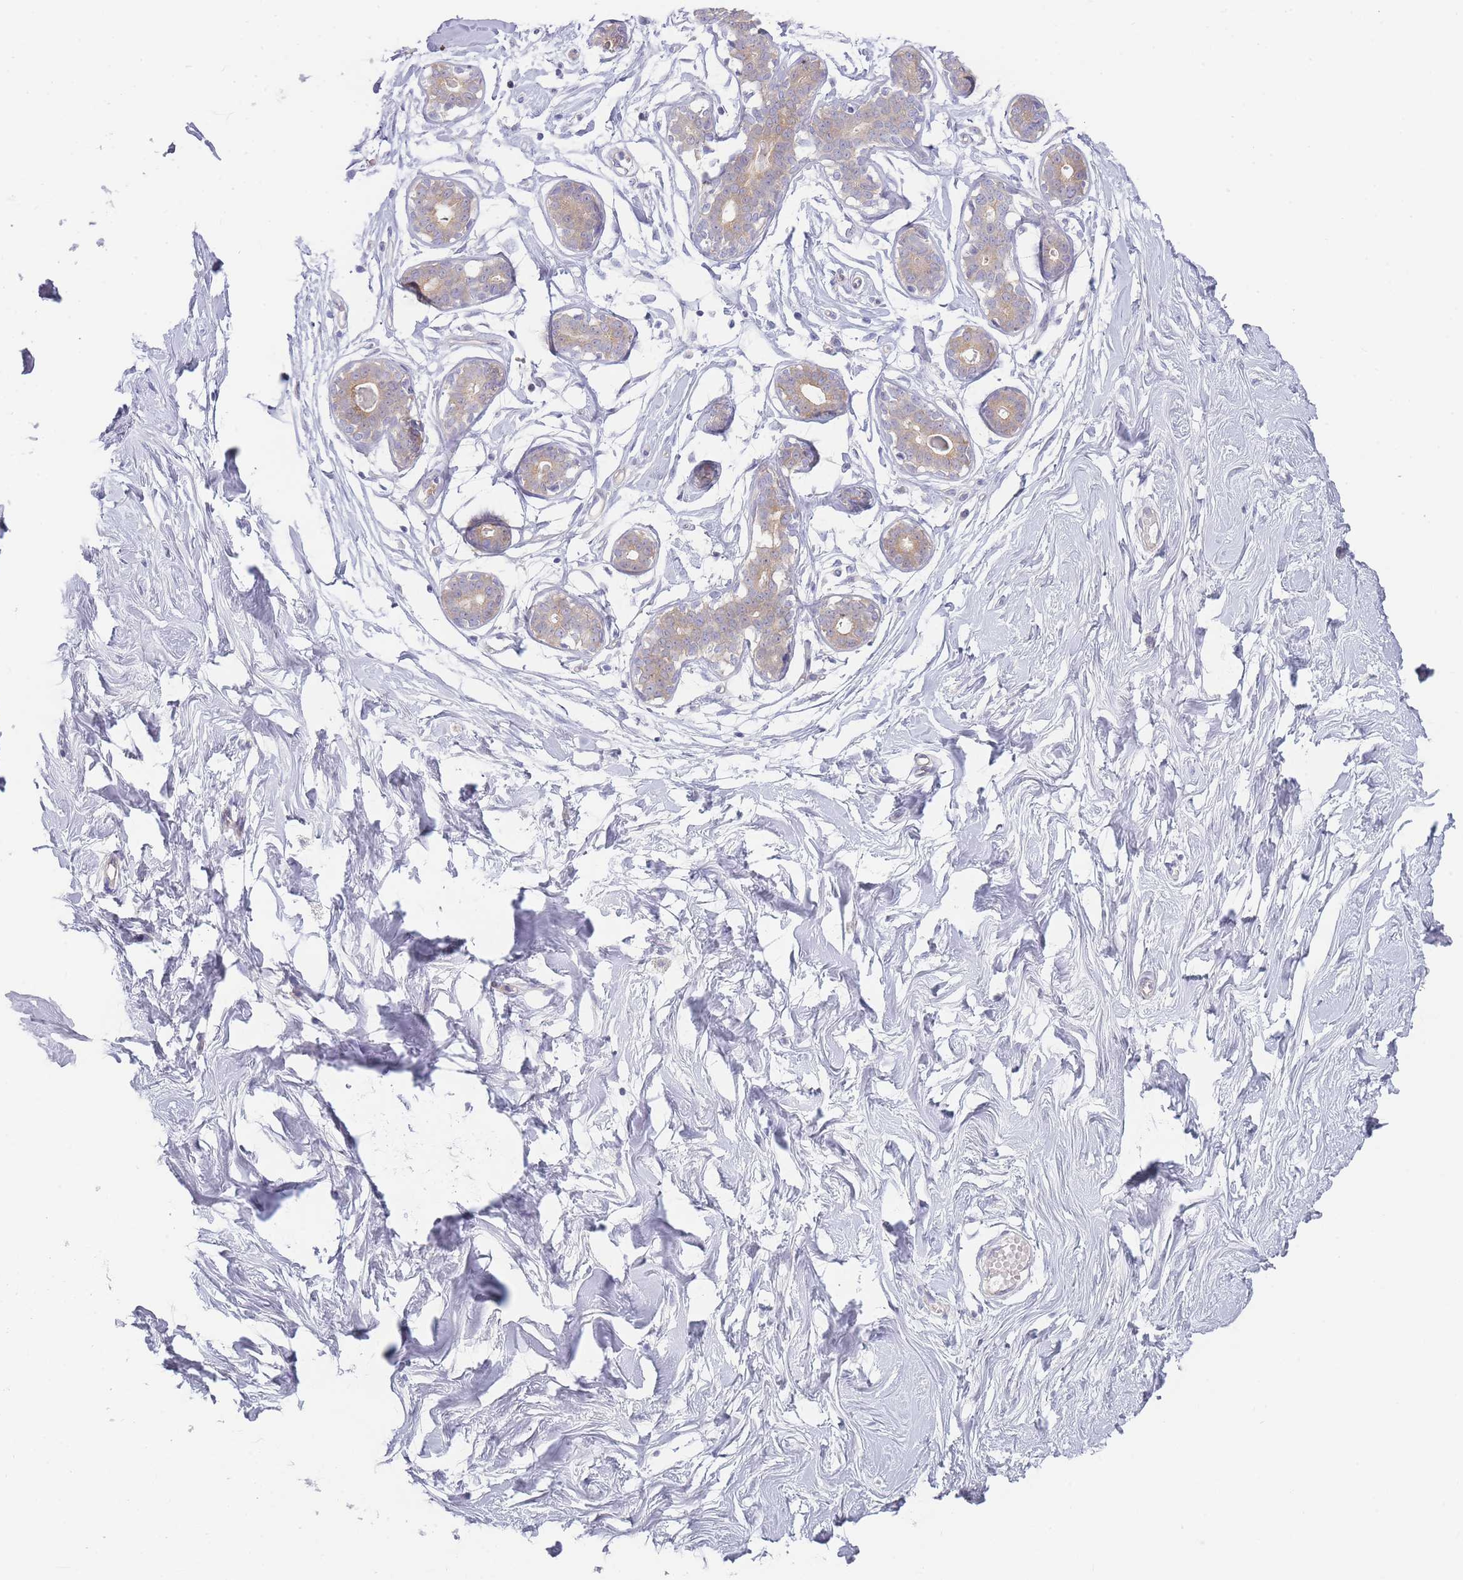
{"staining": {"intensity": "negative", "quantity": "none", "location": "none"}, "tissue": "breast", "cell_type": "Adipocytes", "image_type": "normal", "snomed": [{"axis": "morphology", "description": "Normal tissue, NOS"}, {"axis": "morphology", "description": "Adenoma, NOS"}, {"axis": "topography", "description": "Breast"}], "caption": "The immunohistochemistry photomicrograph has no significant staining in adipocytes of breast. Brightfield microscopy of immunohistochemistry stained with DAB (brown) and hematoxylin (blue), captured at high magnification.", "gene": "SPHKAP", "patient": {"sex": "female", "age": 23}}